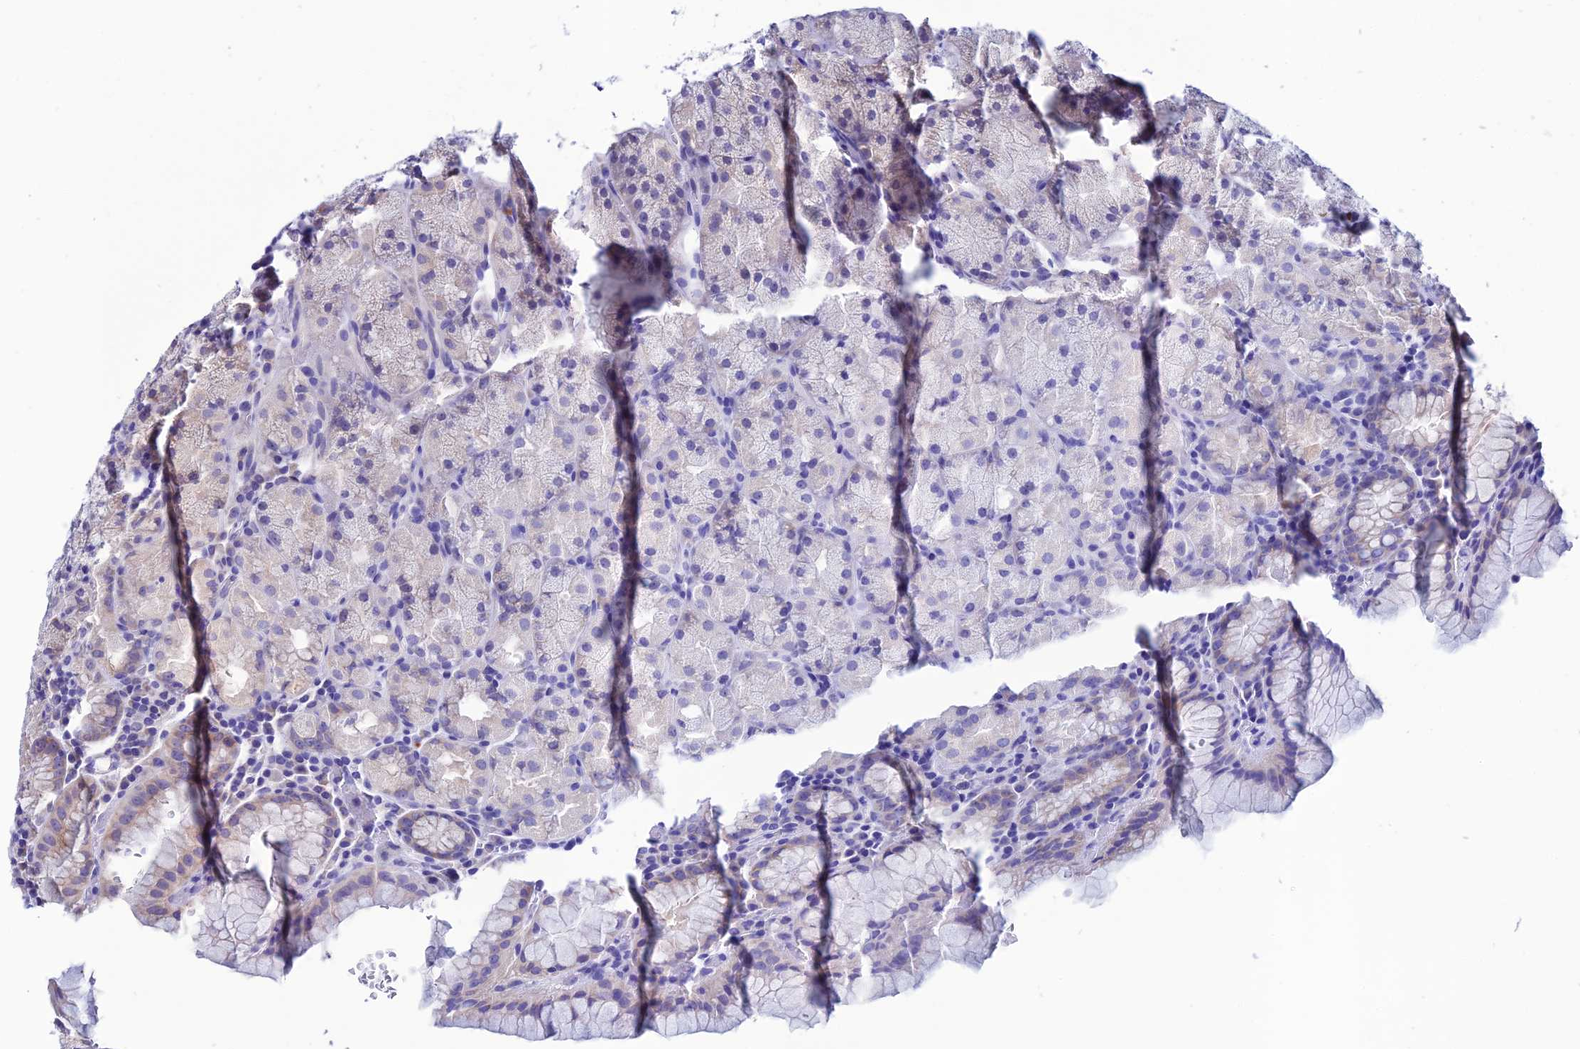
{"staining": {"intensity": "negative", "quantity": "none", "location": "none"}, "tissue": "stomach", "cell_type": "Glandular cells", "image_type": "normal", "snomed": [{"axis": "morphology", "description": "Normal tissue, NOS"}, {"axis": "topography", "description": "Stomach, upper"}, {"axis": "topography", "description": "Stomach, lower"}], "caption": "Immunohistochemistry (IHC) of normal human stomach reveals no expression in glandular cells. (DAB immunohistochemistry (IHC) visualized using brightfield microscopy, high magnification).", "gene": "FZD8", "patient": {"sex": "male", "age": 80}}